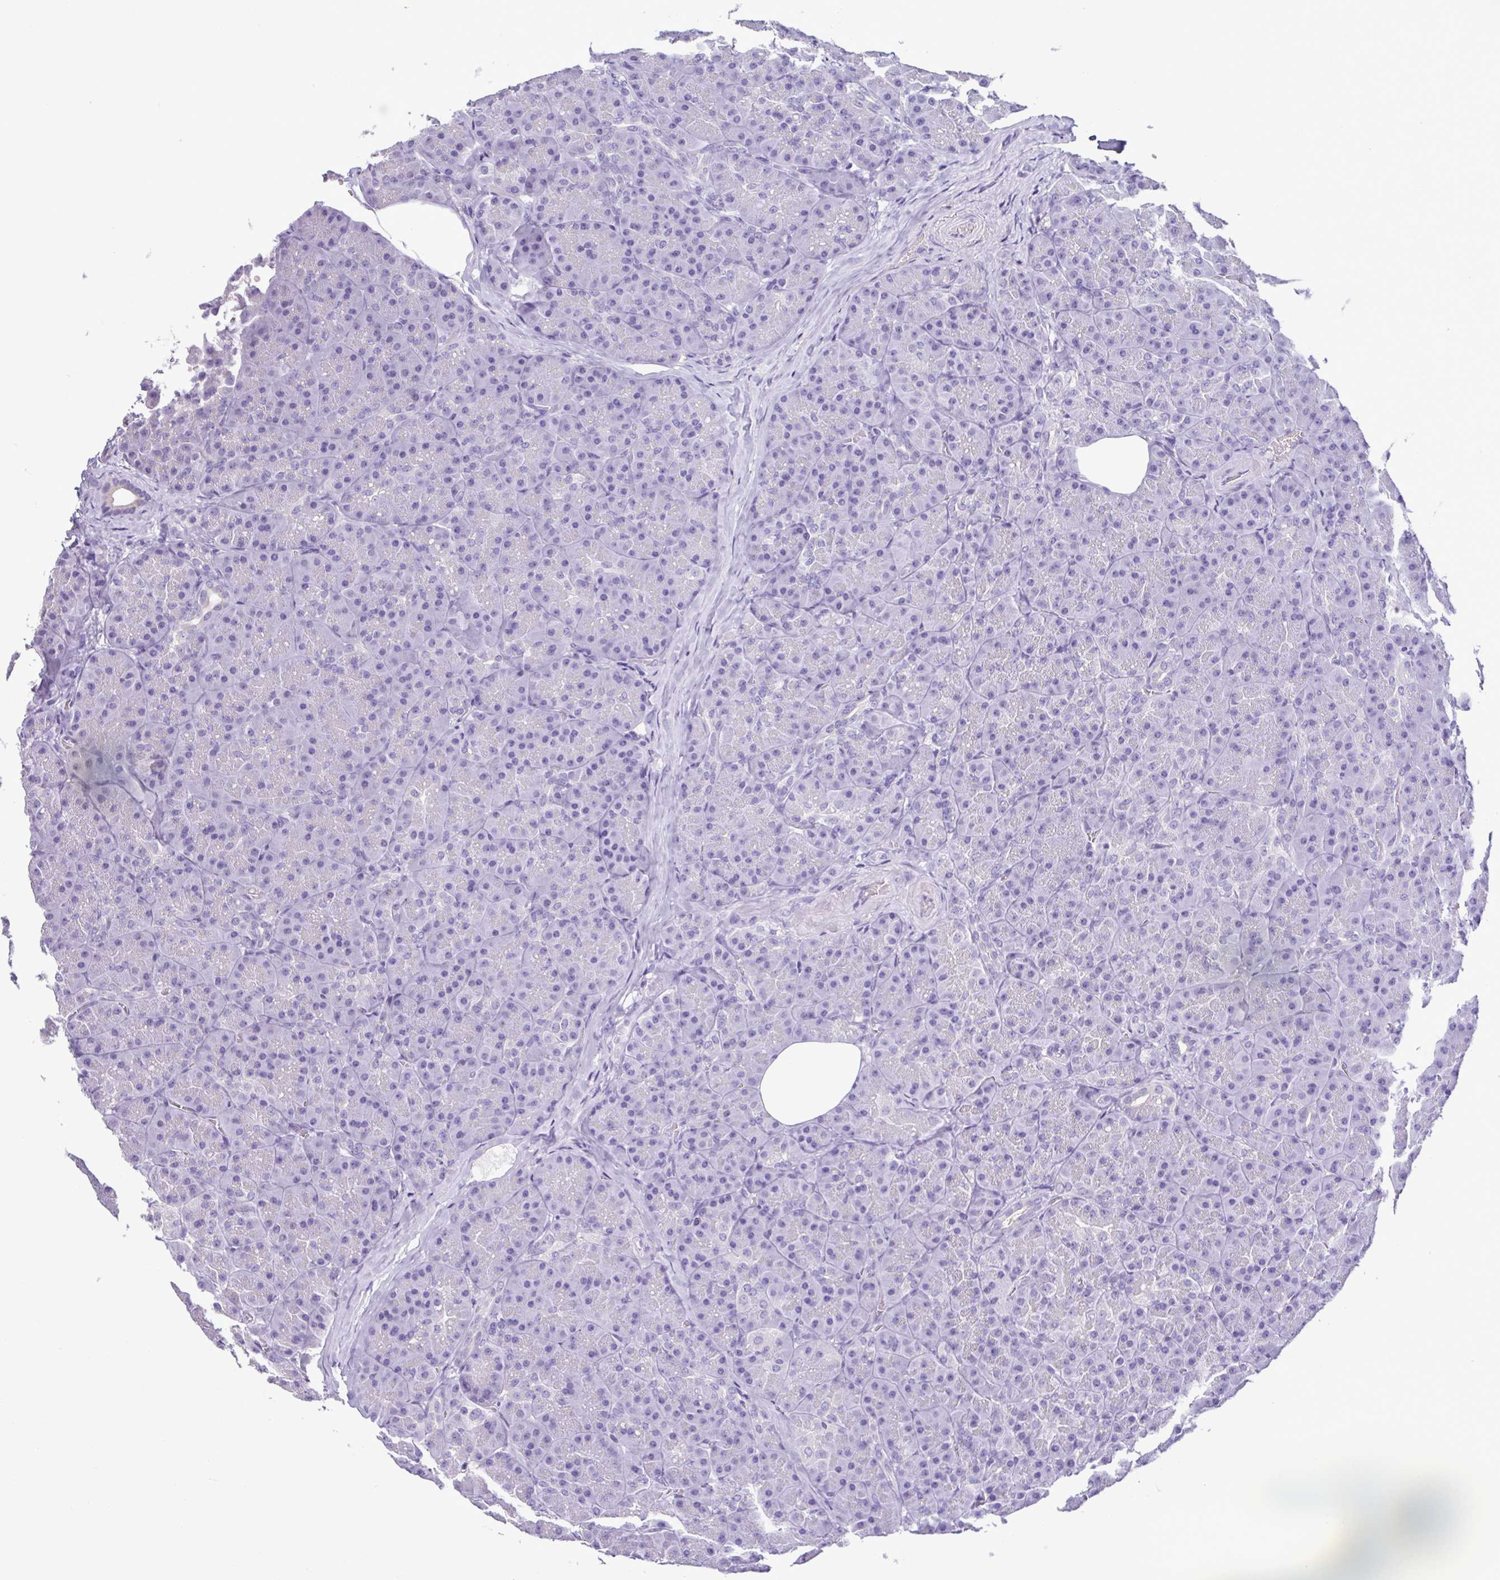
{"staining": {"intensity": "negative", "quantity": "none", "location": "none"}, "tissue": "pancreas", "cell_type": "Exocrine glandular cells", "image_type": "normal", "snomed": [{"axis": "morphology", "description": "Normal tissue, NOS"}, {"axis": "topography", "description": "Pancreas"}], "caption": "The image demonstrates no staining of exocrine glandular cells in benign pancreas. Nuclei are stained in blue.", "gene": "CBY2", "patient": {"sex": "male", "age": 57}}